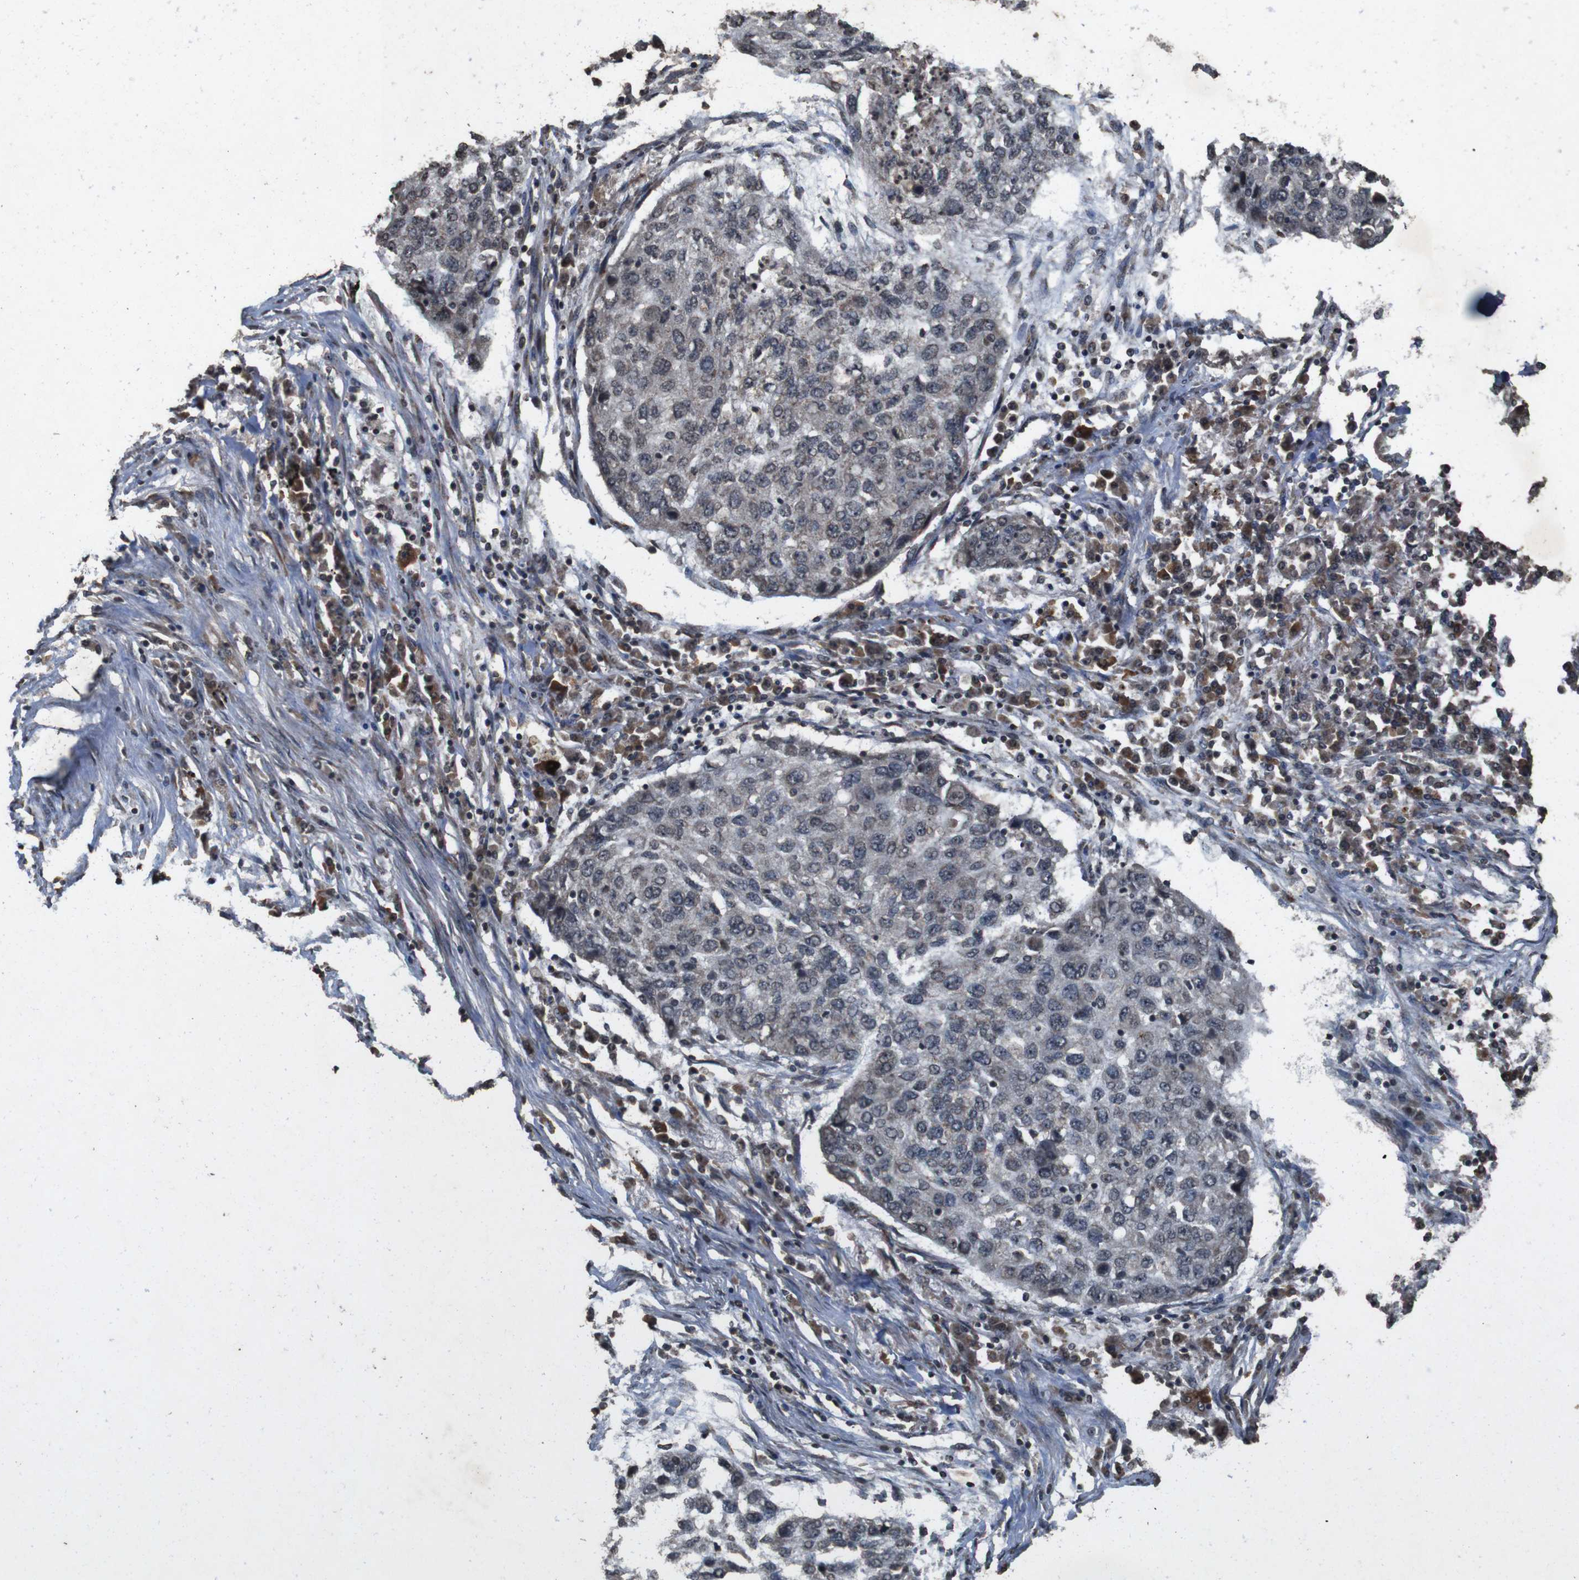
{"staining": {"intensity": "negative", "quantity": "none", "location": "none"}, "tissue": "lung cancer", "cell_type": "Tumor cells", "image_type": "cancer", "snomed": [{"axis": "morphology", "description": "Squamous cell carcinoma, NOS"}, {"axis": "topography", "description": "Lung"}], "caption": "A high-resolution image shows immunohistochemistry staining of squamous cell carcinoma (lung), which reveals no significant positivity in tumor cells. Brightfield microscopy of IHC stained with DAB (brown) and hematoxylin (blue), captured at high magnification.", "gene": "SORL1", "patient": {"sex": "female", "age": 63}}